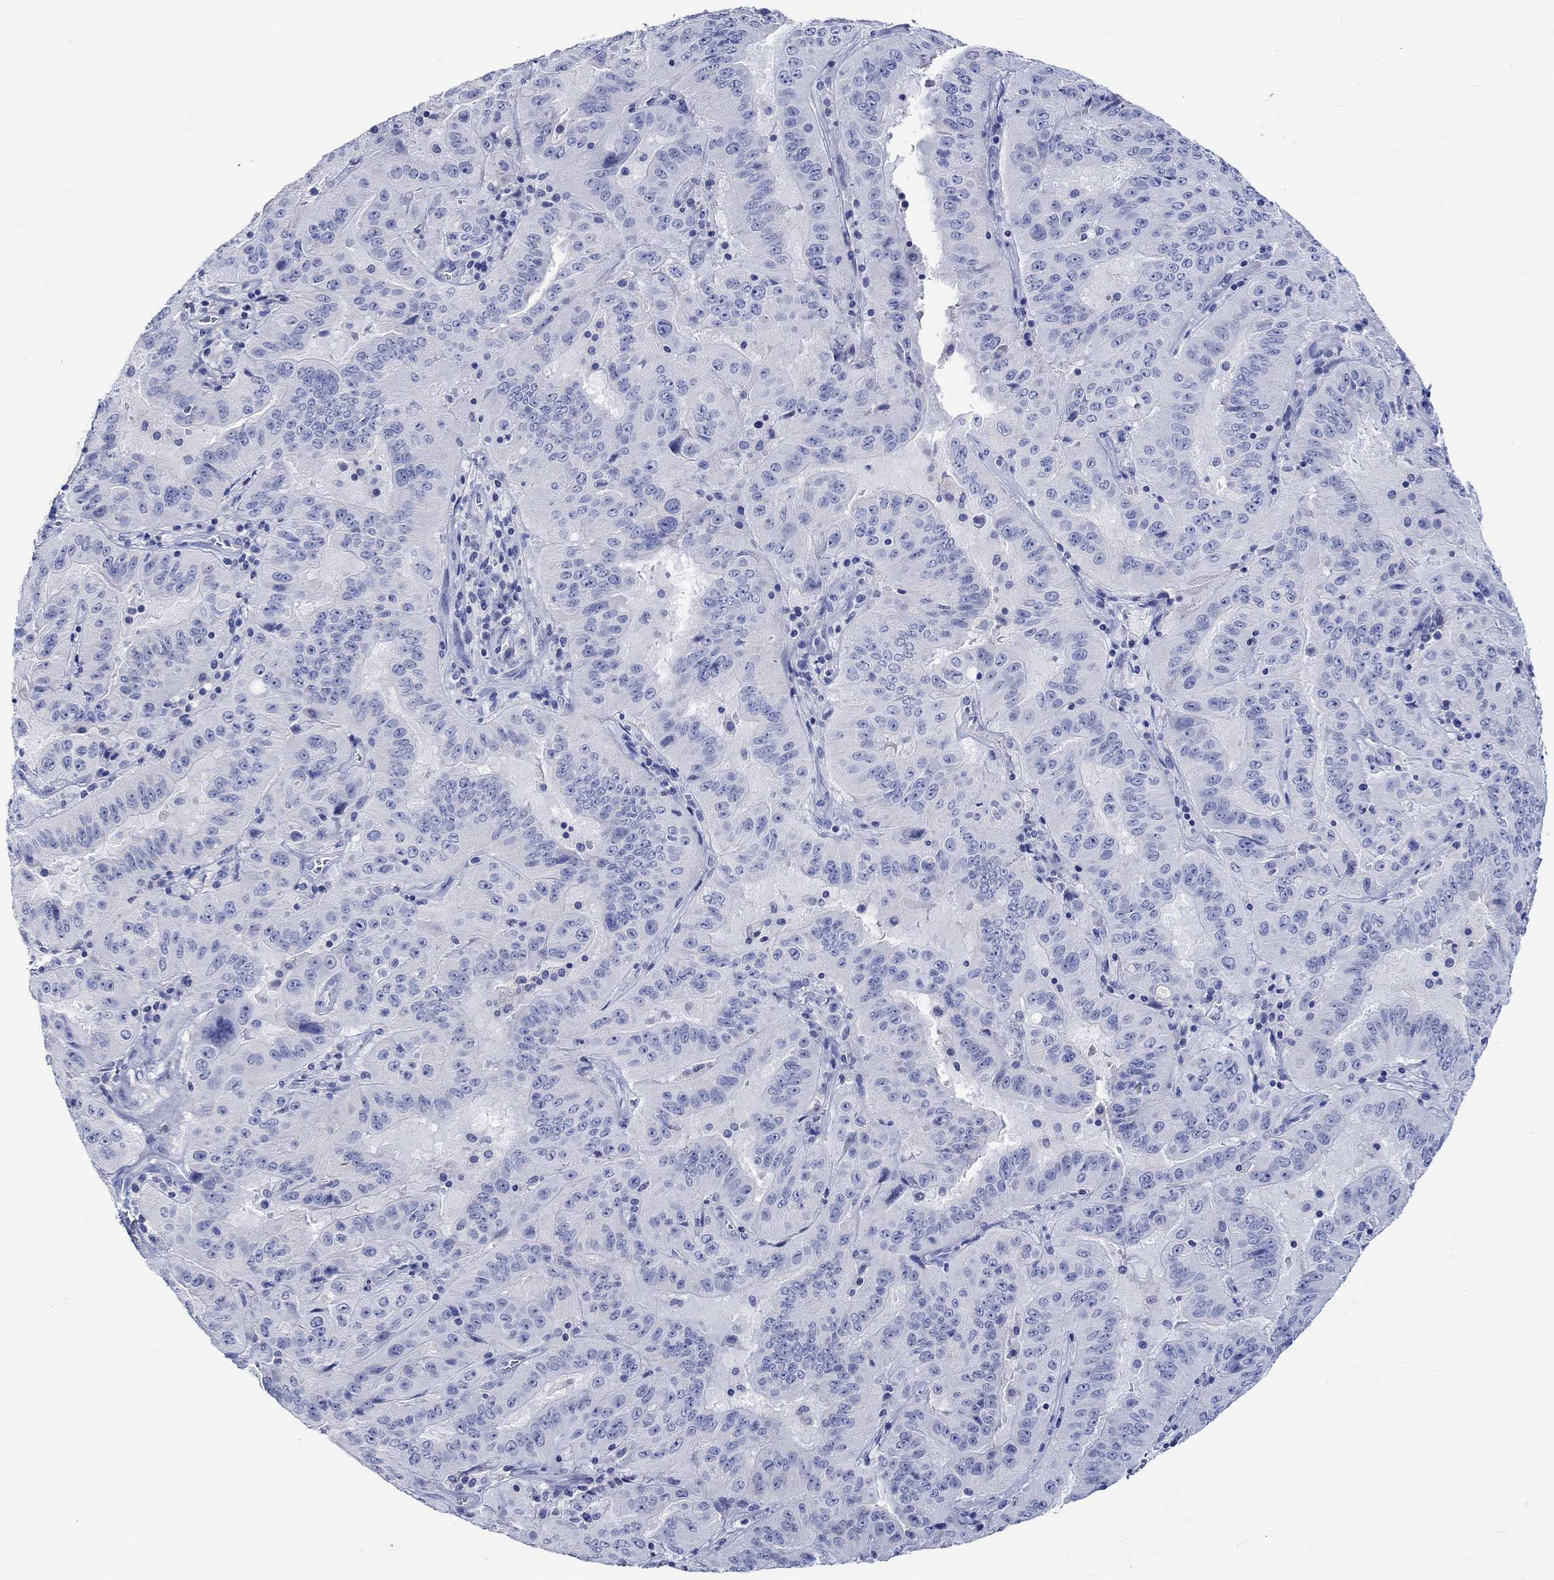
{"staining": {"intensity": "negative", "quantity": "none", "location": "none"}, "tissue": "pancreatic cancer", "cell_type": "Tumor cells", "image_type": "cancer", "snomed": [{"axis": "morphology", "description": "Adenocarcinoma, NOS"}, {"axis": "topography", "description": "Pancreas"}], "caption": "Protein analysis of pancreatic cancer (adenocarcinoma) displays no significant expression in tumor cells.", "gene": "KLHL35", "patient": {"sex": "male", "age": 63}}